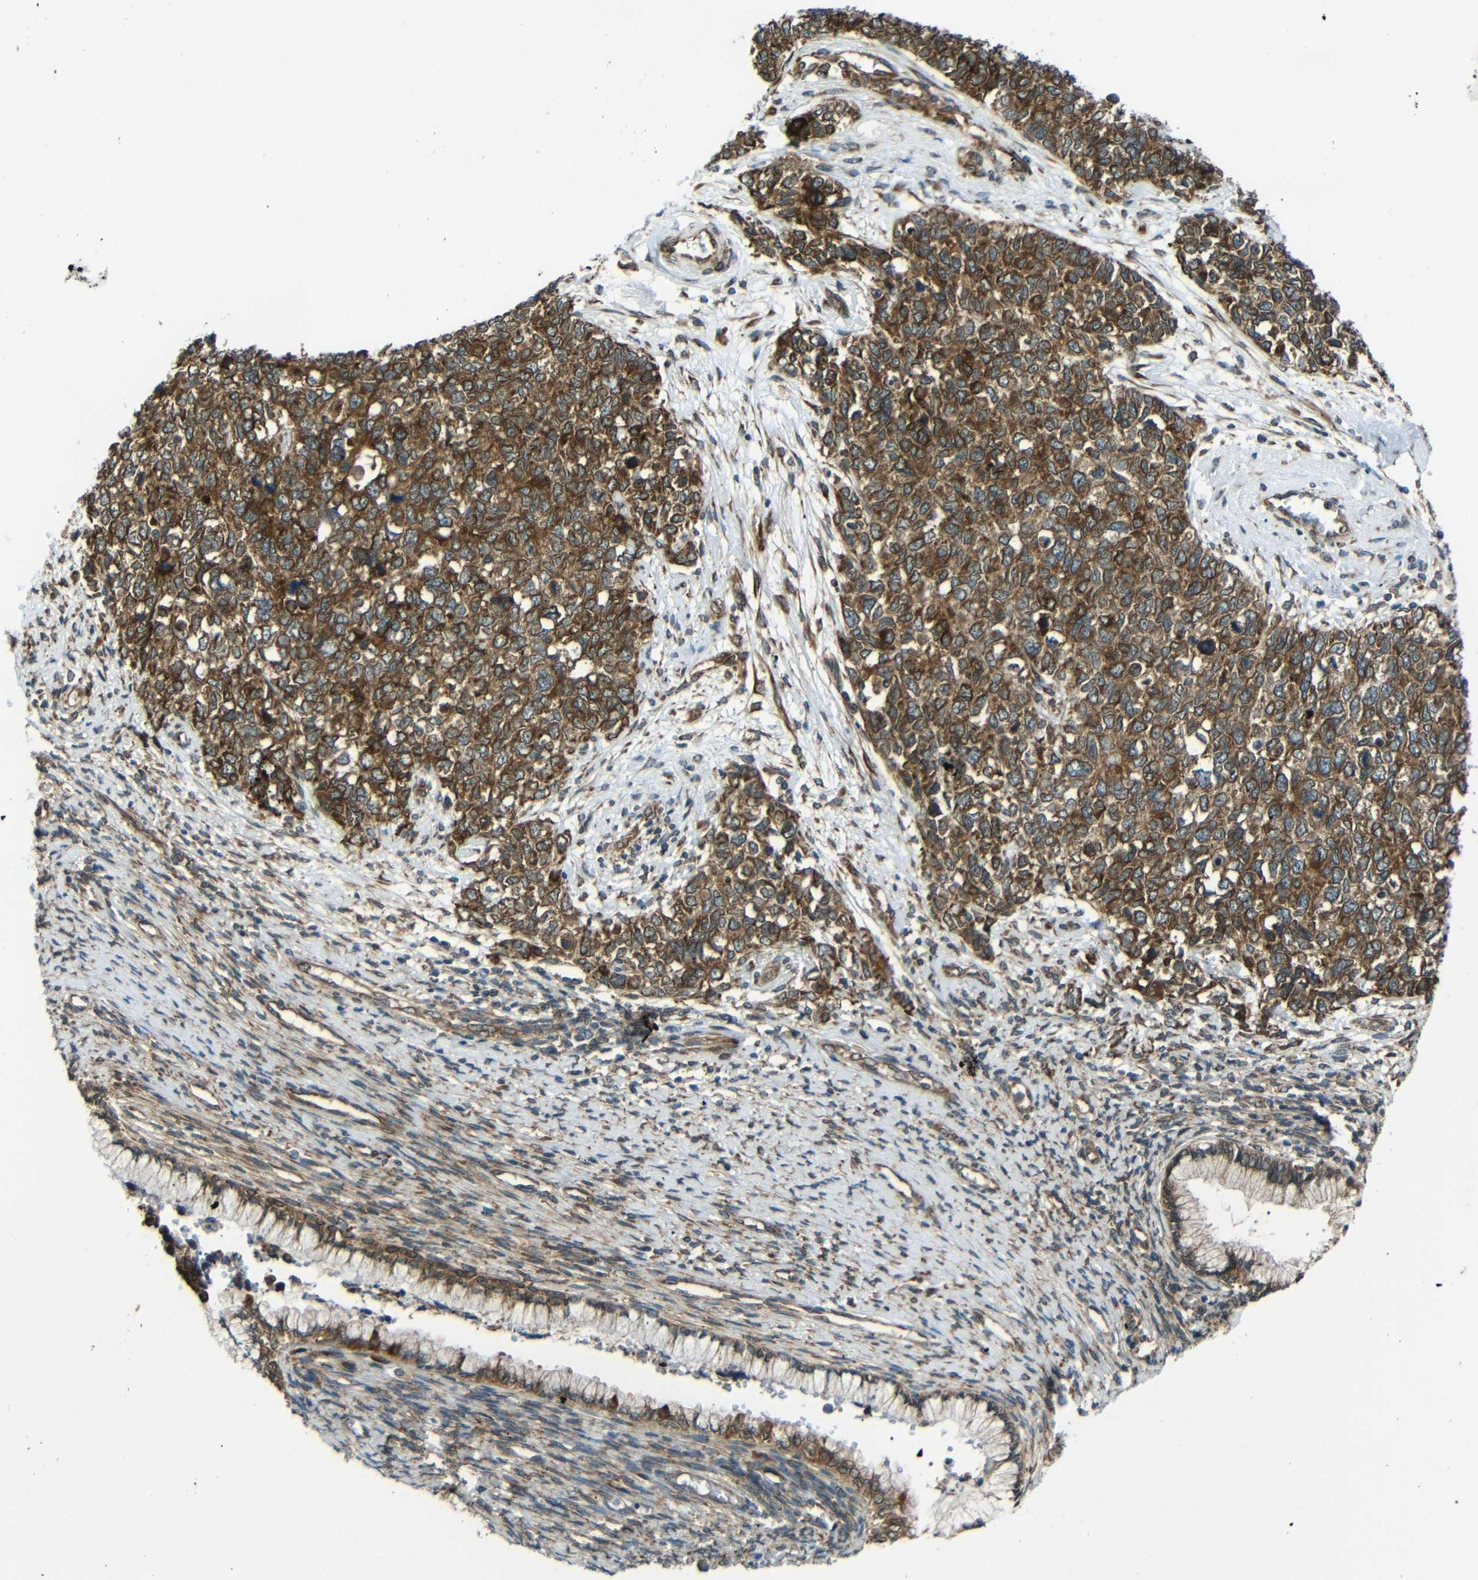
{"staining": {"intensity": "strong", "quantity": "25%-75%", "location": "cytoplasmic/membranous"}, "tissue": "cervical cancer", "cell_type": "Tumor cells", "image_type": "cancer", "snomed": [{"axis": "morphology", "description": "Squamous cell carcinoma, NOS"}, {"axis": "topography", "description": "Cervix"}], "caption": "Human cervical cancer stained for a protein (brown) displays strong cytoplasmic/membranous positive positivity in approximately 25%-75% of tumor cells.", "gene": "VAPB", "patient": {"sex": "female", "age": 63}}